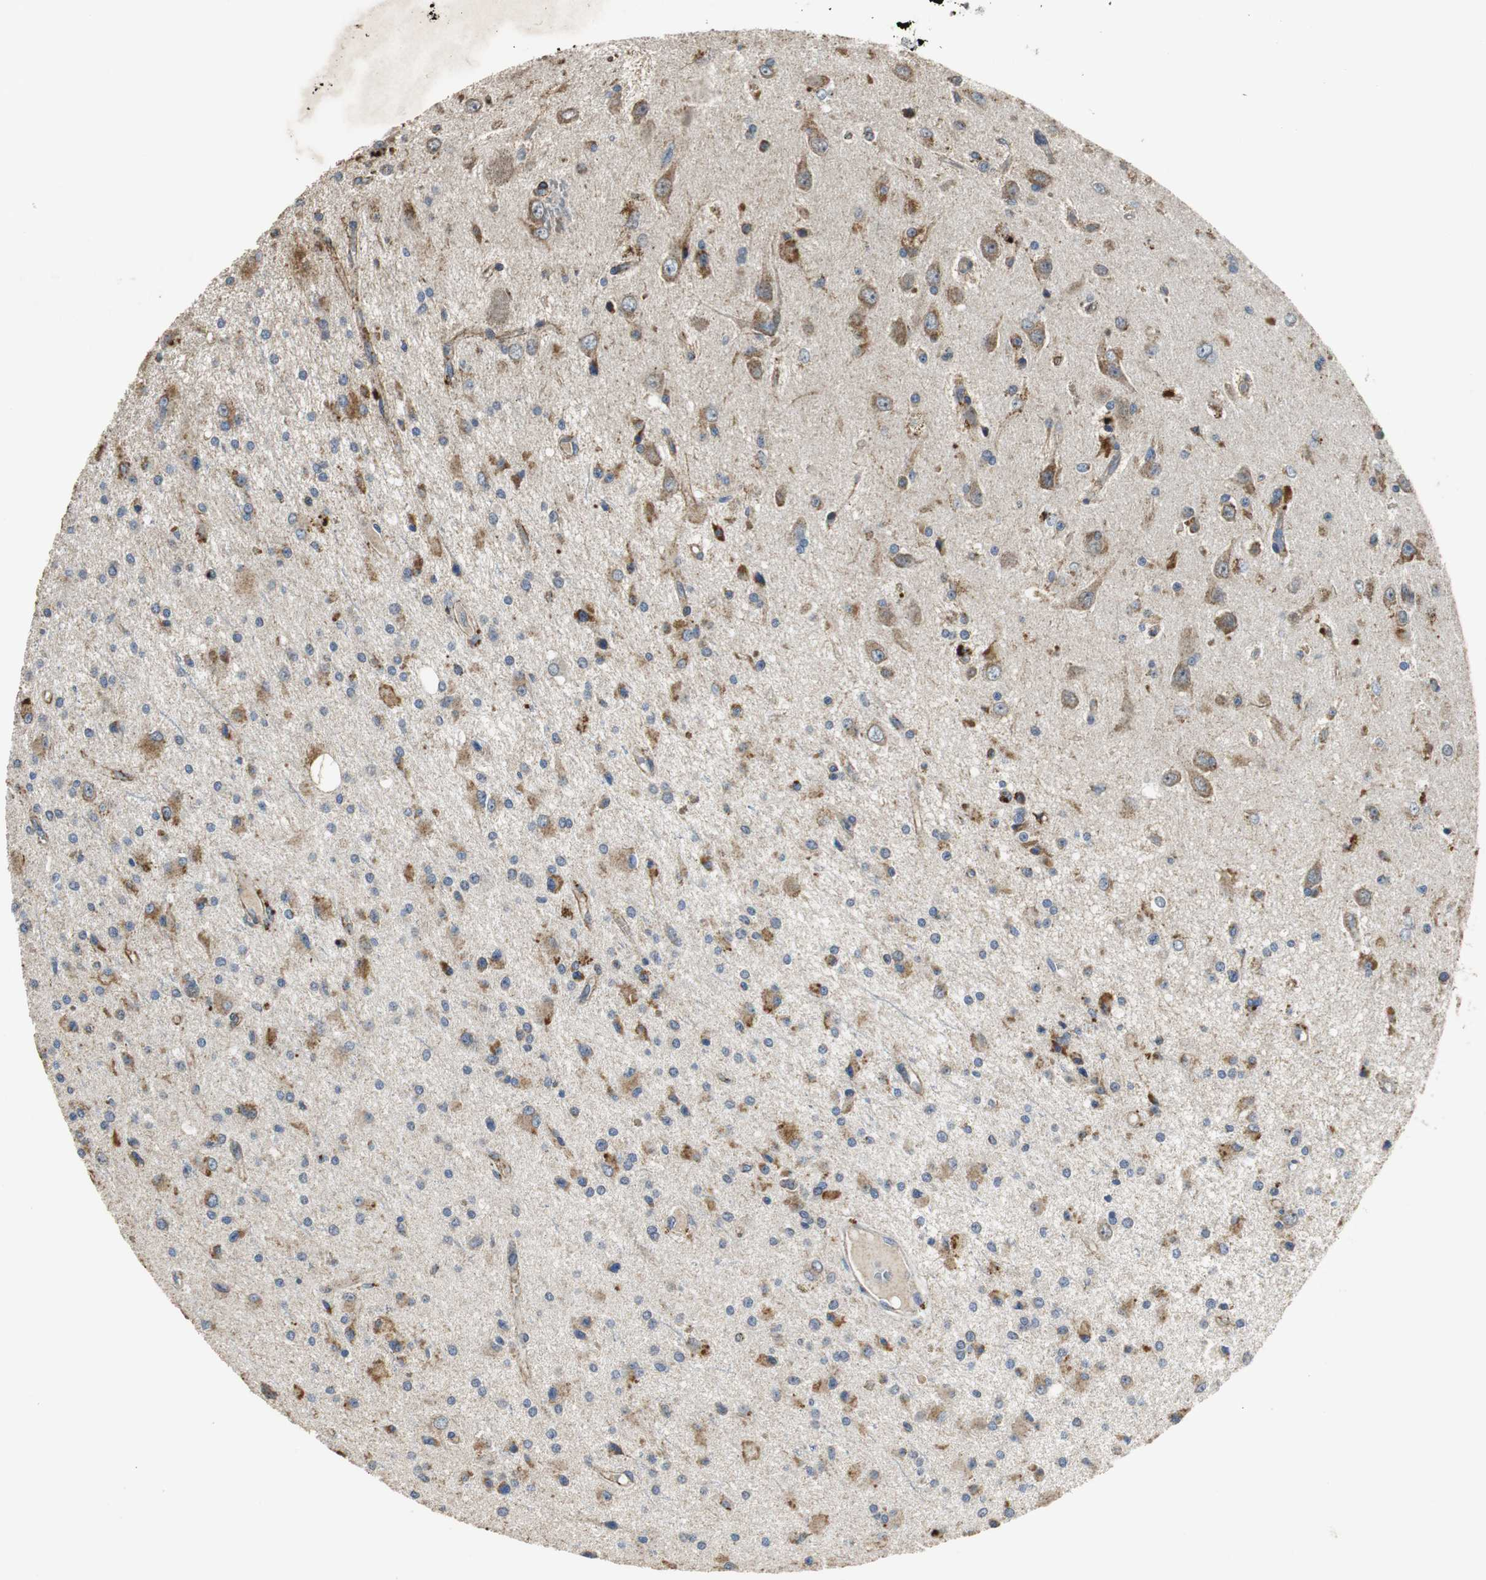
{"staining": {"intensity": "weak", "quantity": "25%-75%", "location": "cytoplasmic/membranous"}, "tissue": "glioma", "cell_type": "Tumor cells", "image_type": "cancer", "snomed": [{"axis": "morphology", "description": "Glioma, malignant, Low grade"}, {"axis": "topography", "description": "Brain"}], "caption": "High-power microscopy captured an immunohistochemistry (IHC) photomicrograph of glioma, revealing weak cytoplasmic/membranous positivity in about 25%-75% of tumor cells. (Stains: DAB (3,3'-diaminobenzidine) in brown, nuclei in blue, Microscopy: brightfield microscopy at high magnification).", "gene": "NNT", "patient": {"sex": "male", "age": 58}}